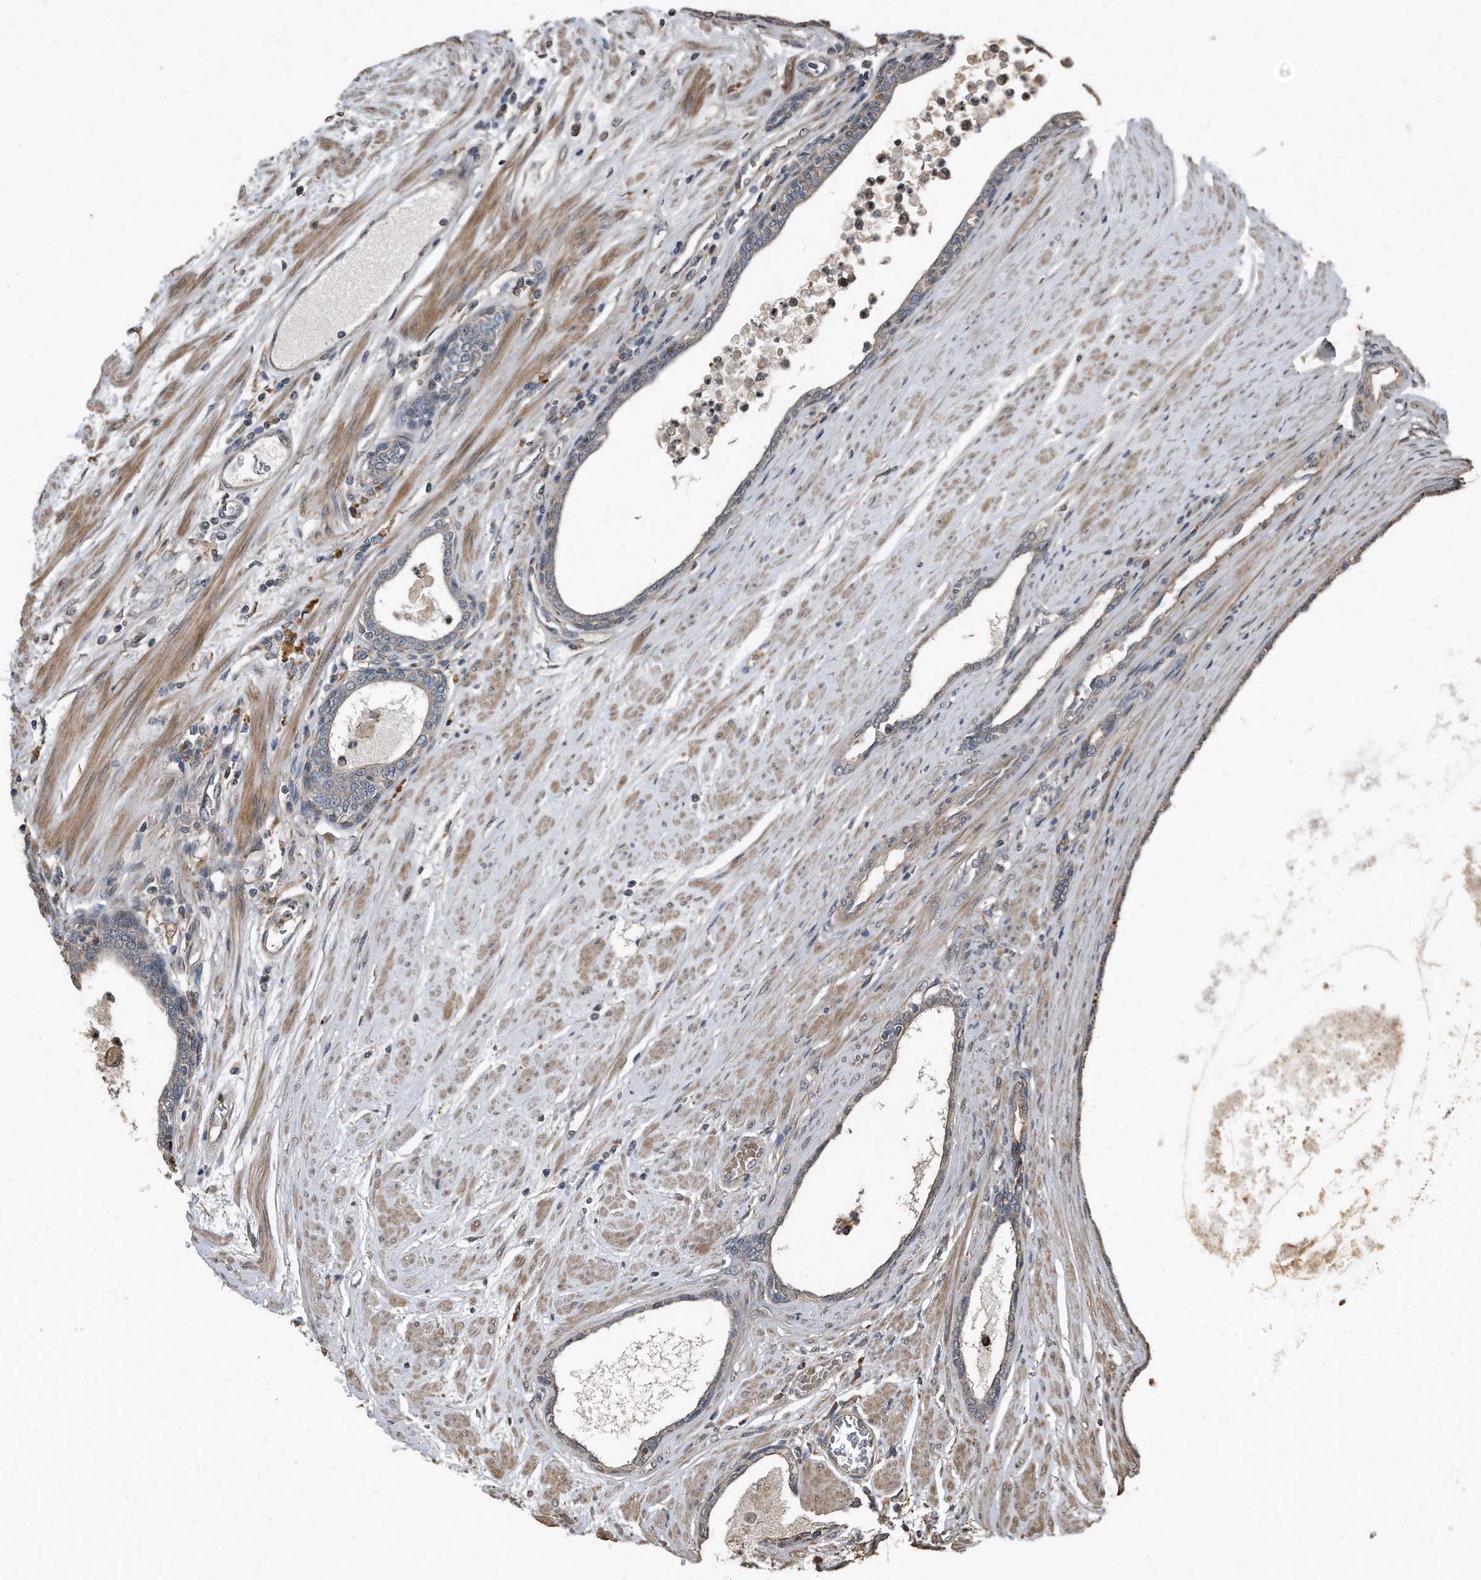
{"staining": {"intensity": "weak", "quantity": "<25%", "location": "cytoplasmic/membranous"}, "tissue": "prostate cancer", "cell_type": "Tumor cells", "image_type": "cancer", "snomed": [{"axis": "morphology", "description": "Adenocarcinoma, Low grade"}, {"axis": "topography", "description": "Prostate"}], "caption": "An IHC photomicrograph of prostate cancer is shown. There is no staining in tumor cells of prostate cancer.", "gene": "ANKRD10", "patient": {"sex": "male", "age": 60}}